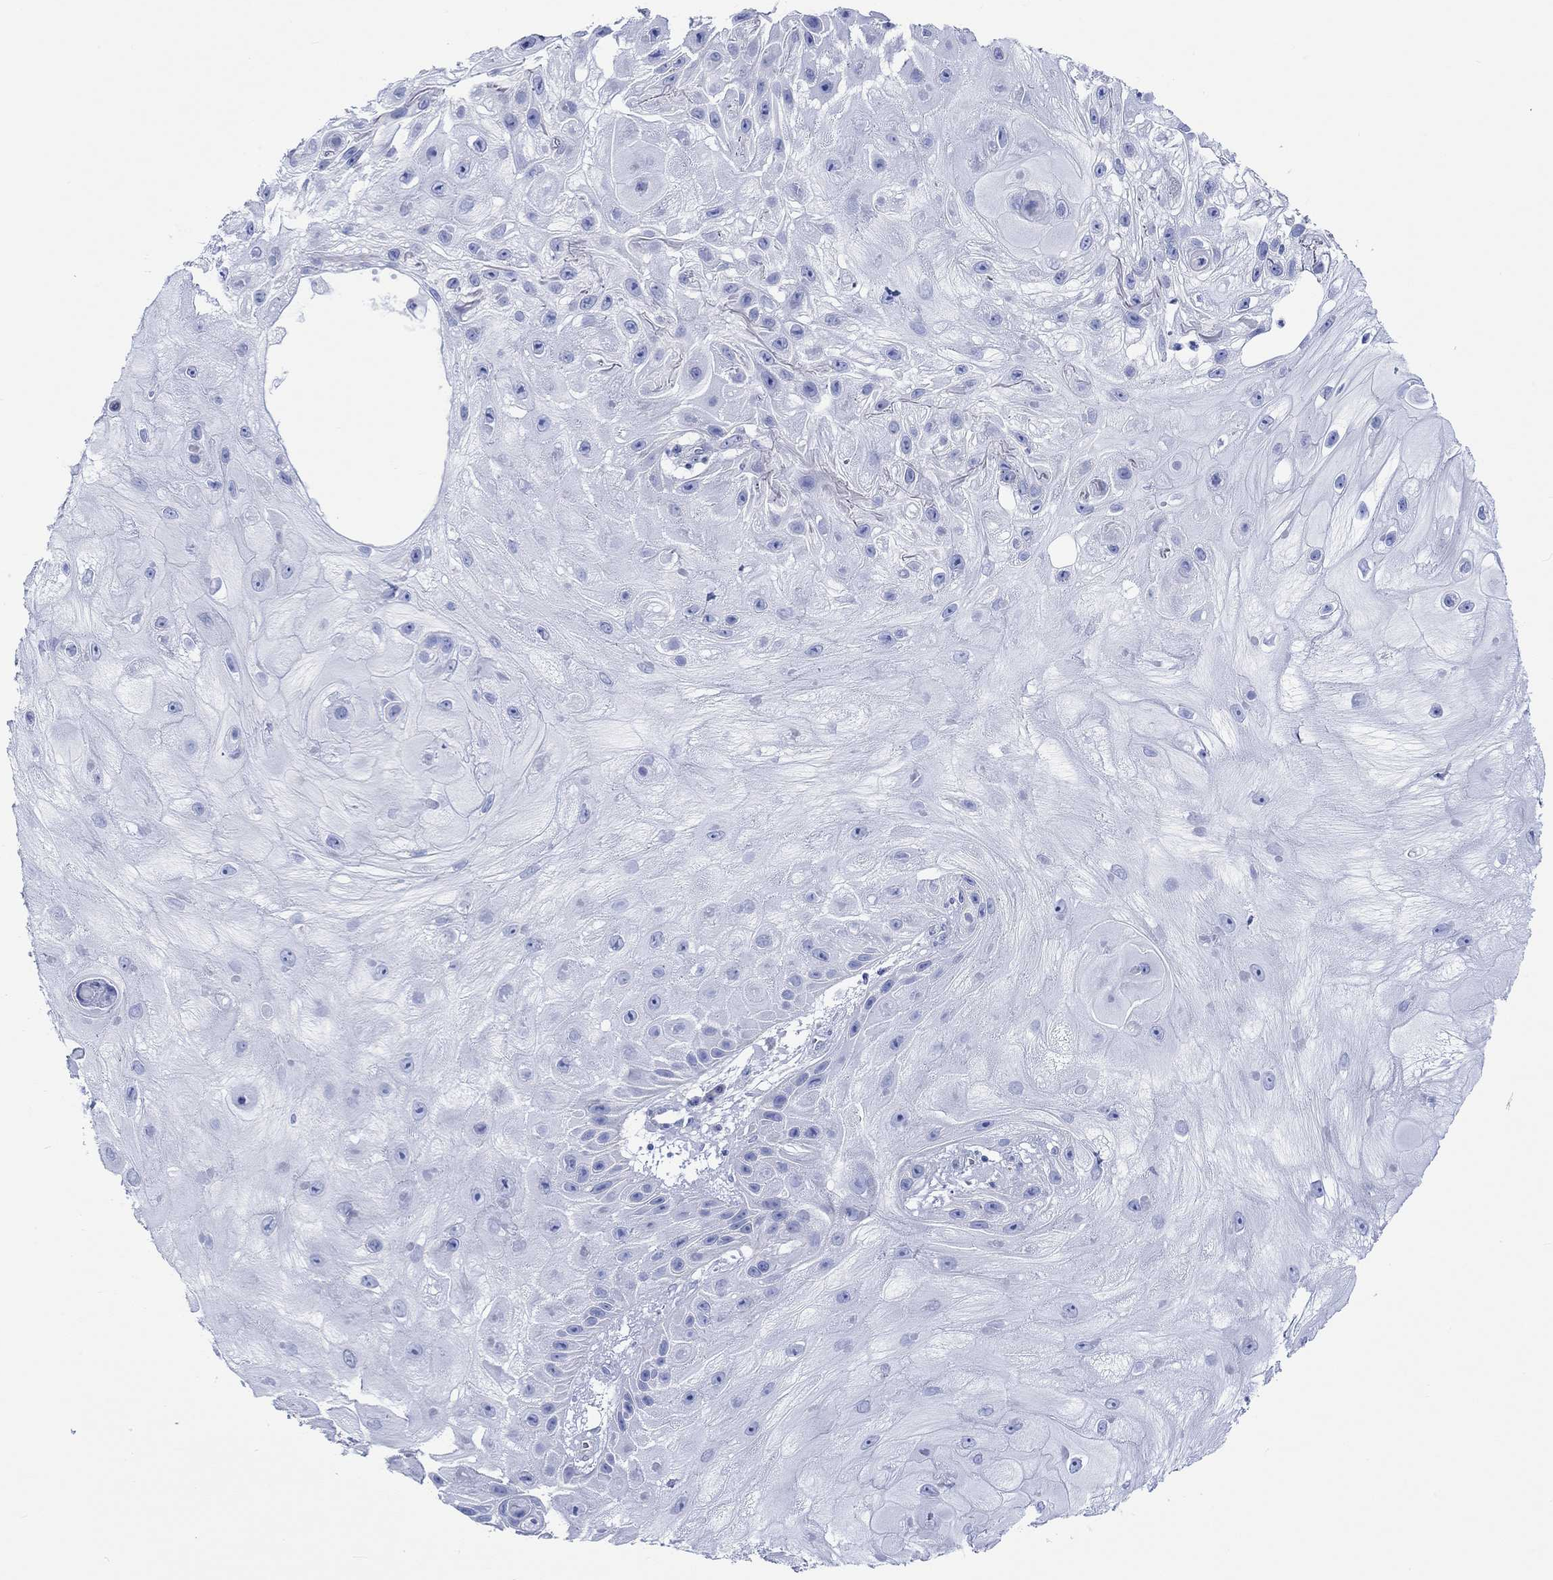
{"staining": {"intensity": "negative", "quantity": "none", "location": "none"}, "tissue": "skin cancer", "cell_type": "Tumor cells", "image_type": "cancer", "snomed": [{"axis": "morphology", "description": "Normal tissue, NOS"}, {"axis": "morphology", "description": "Squamous cell carcinoma, NOS"}, {"axis": "topography", "description": "Skin"}], "caption": "This is a micrograph of IHC staining of skin cancer (squamous cell carcinoma), which shows no staining in tumor cells.", "gene": "CPLX2", "patient": {"sex": "male", "age": 79}}